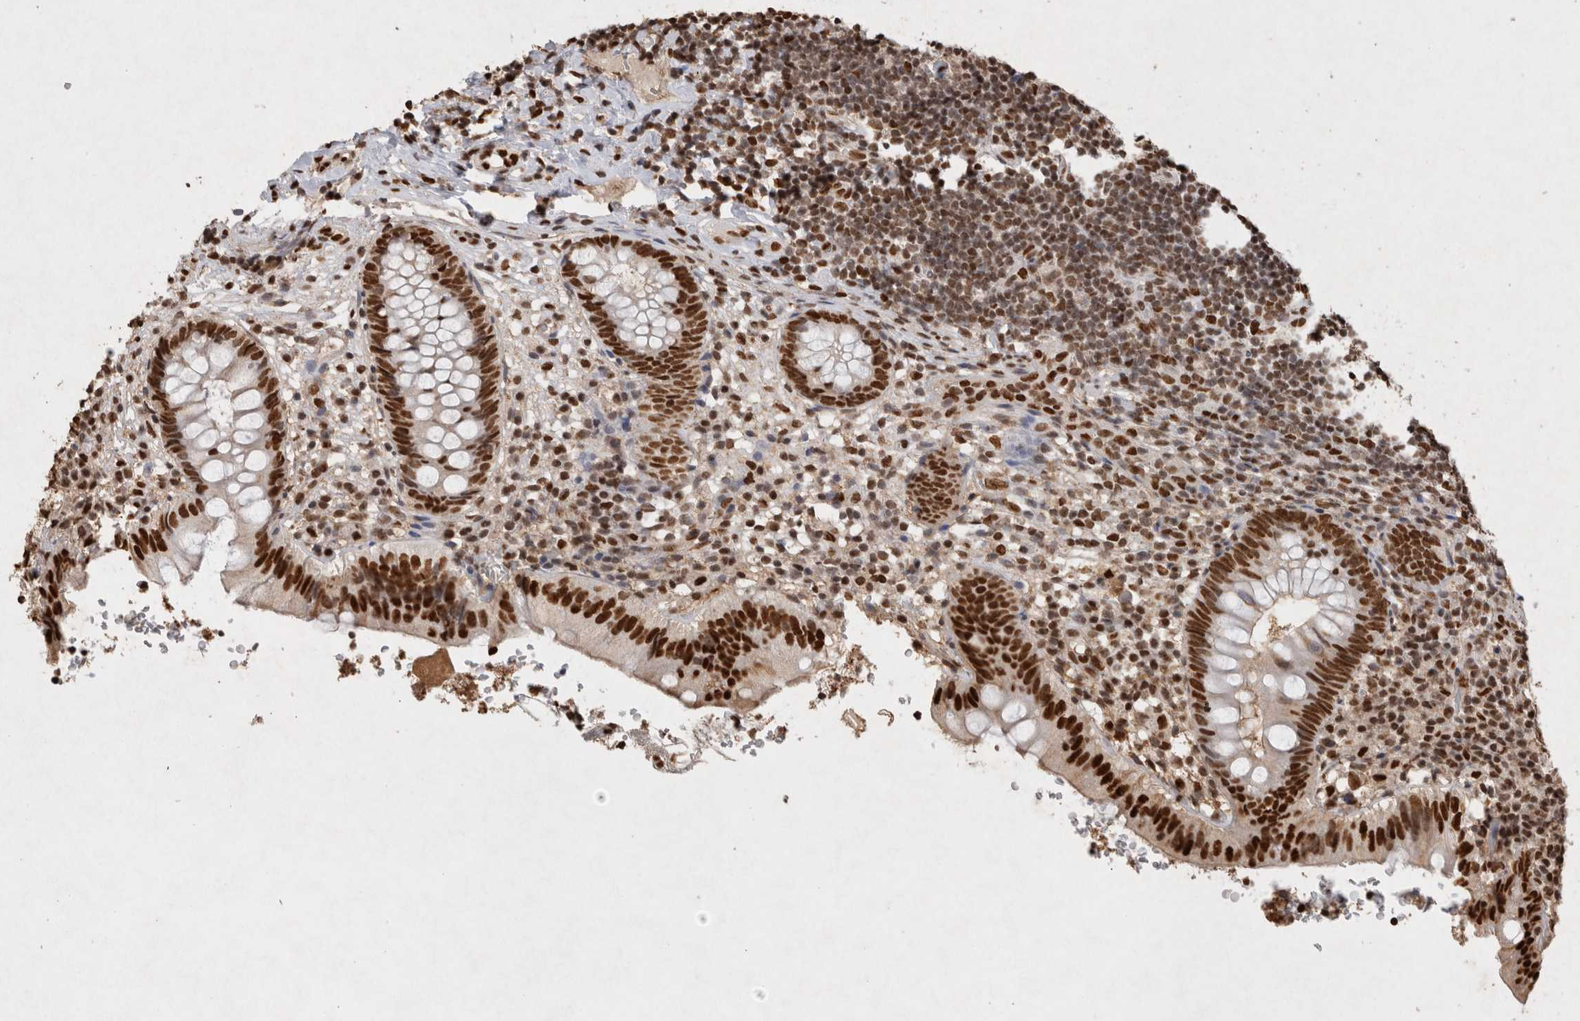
{"staining": {"intensity": "strong", "quantity": ">75%", "location": "nuclear"}, "tissue": "appendix", "cell_type": "Glandular cells", "image_type": "normal", "snomed": [{"axis": "morphology", "description": "Normal tissue, NOS"}, {"axis": "topography", "description": "Appendix"}], "caption": "Protein analysis of benign appendix exhibits strong nuclear positivity in about >75% of glandular cells. (Brightfield microscopy of DAB IHC at high magnification).", "gene": "HDGF", "patient": {"sex": "male", "age": 8}}